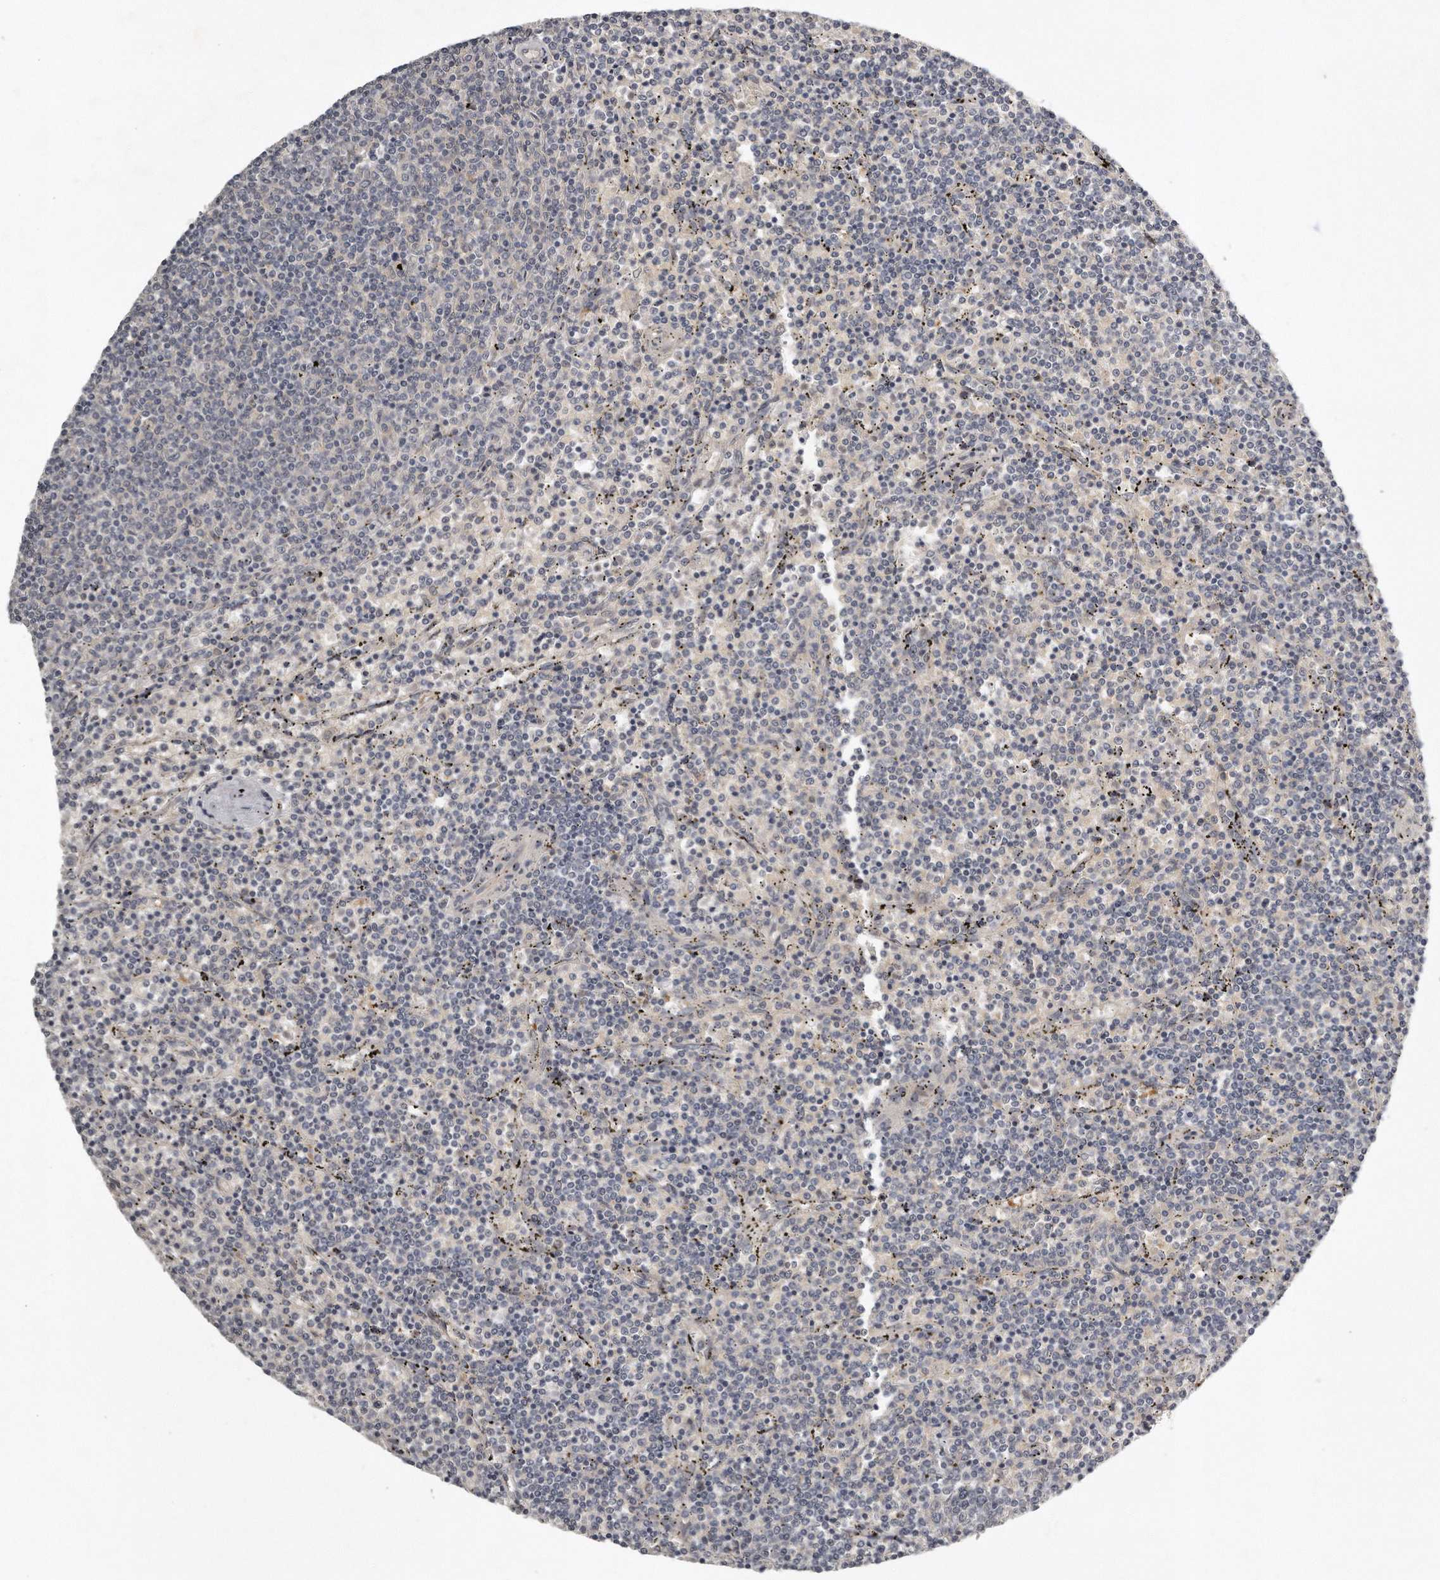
{"staining": {"intensity": "negative", "quantity": "none", "location": "none"}, "tissue": "lymphoma", "cell_type": "Tumor cells", "image_type": "cancer", "snomed": [{"axis": "morphology", "description": "Malignant lymphoma, non-Hodgkin's type, Low grade"}, {"axis": "topography", "description": "Spleen"}], "caption": "Human lymphoma stained for a protein using immunohistochemistry displays no staining in tumor cells.", "gene": "GGCT", "patient": {"sex": "female", "age": 50}}